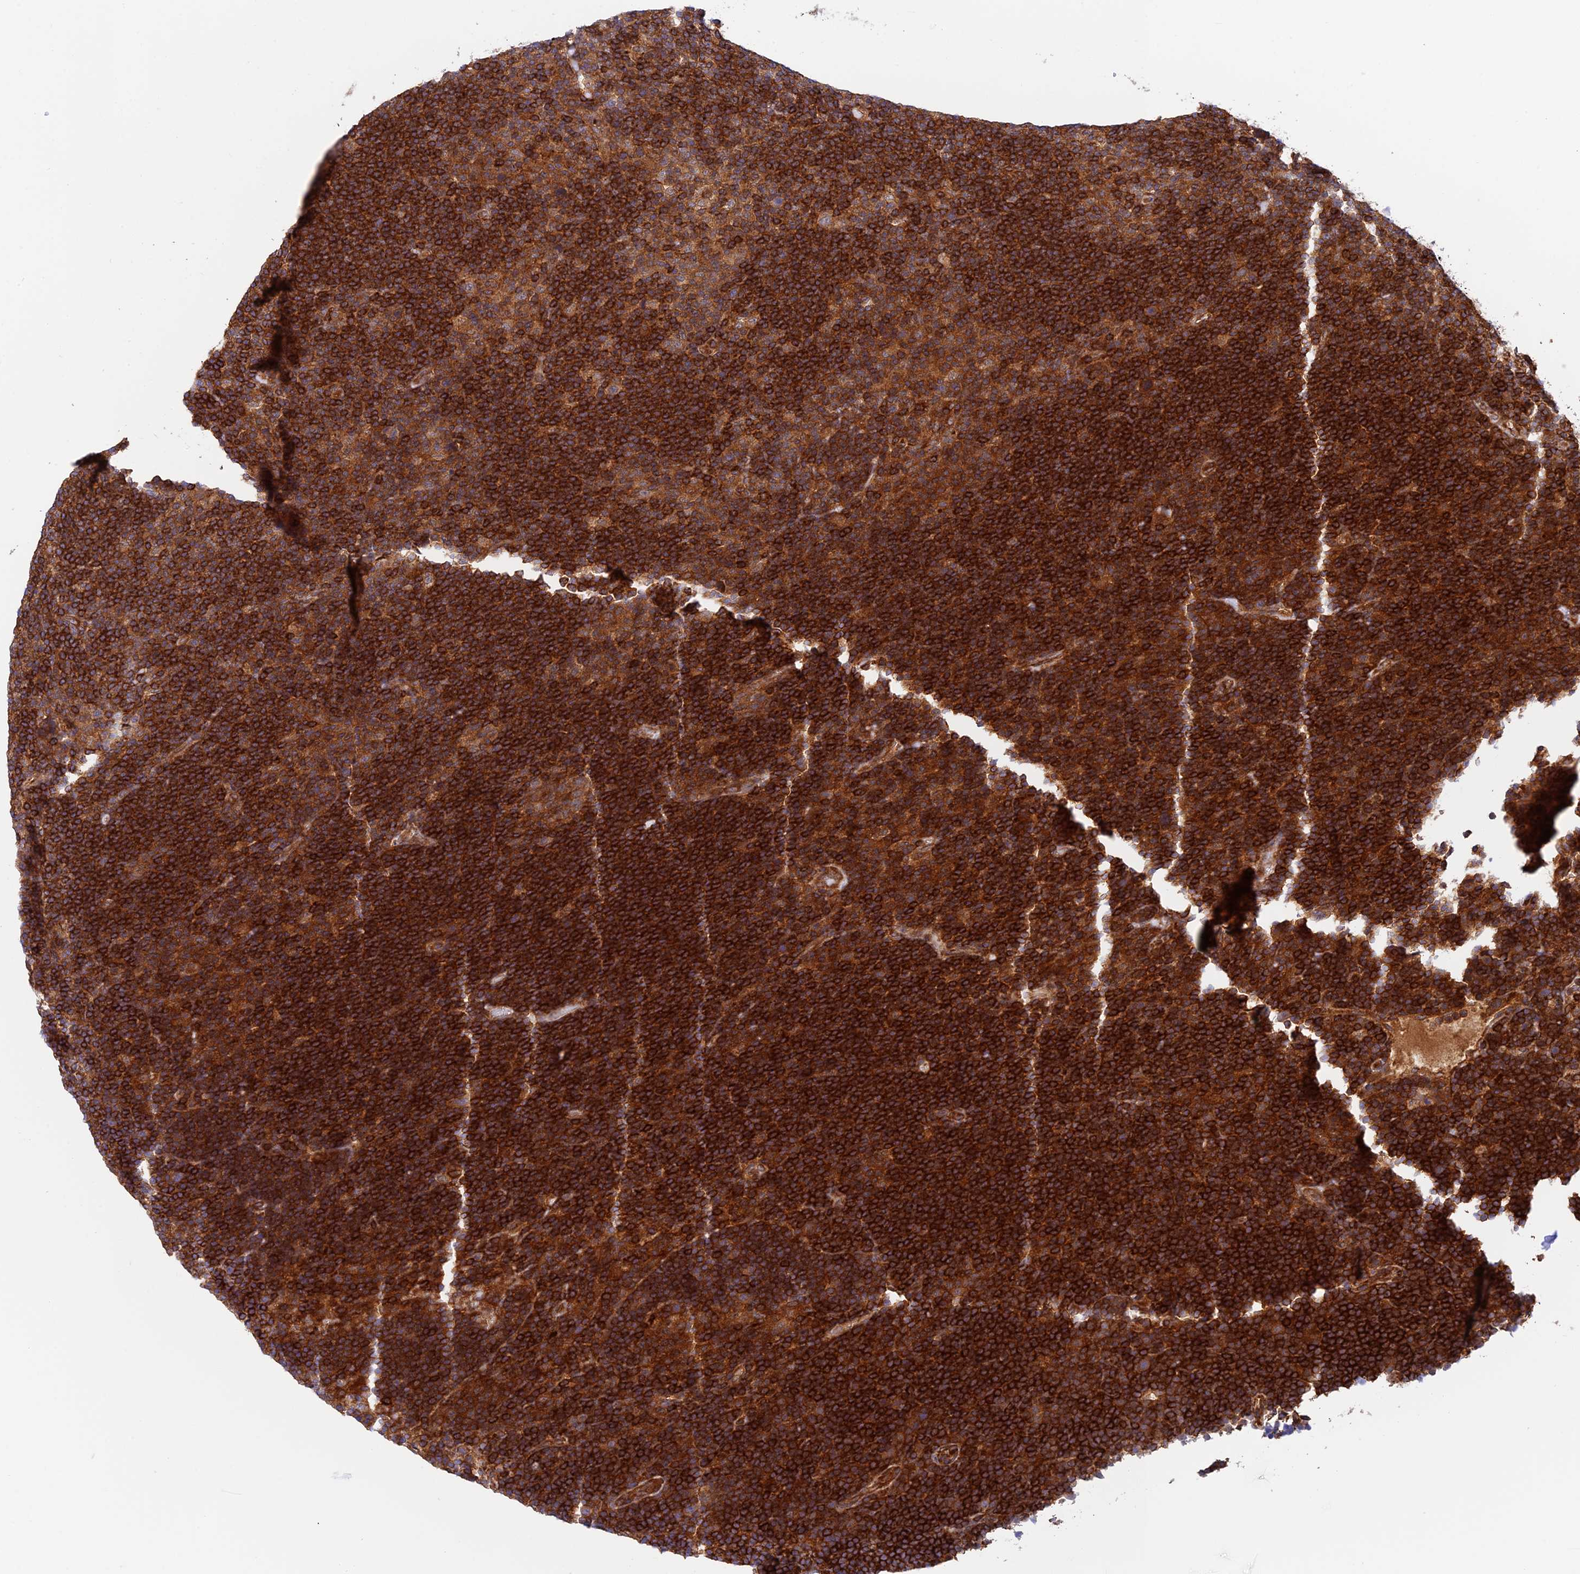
{"staining": {"intensity": "moderate", "quantity": ">75%", "location": "cytoplasmic/membranous"}, "tissue": "lymphoma", "cell_type": "Tumor cells", "image_type": "cancer", "snomed": [{"axis": "morphology", "description": "Hodgkin's disease, NOS"}, {"axis": "topography", "description": "Lymph node"}], "caption": "Lymphoma was stained to show a protein in brown. There is medium levels of moderate cytoplasmic/membranous staining in approximately >75% of tumor cells.", "gene": "EVI5L", "patient": {"sex": "female", "age": 57}}